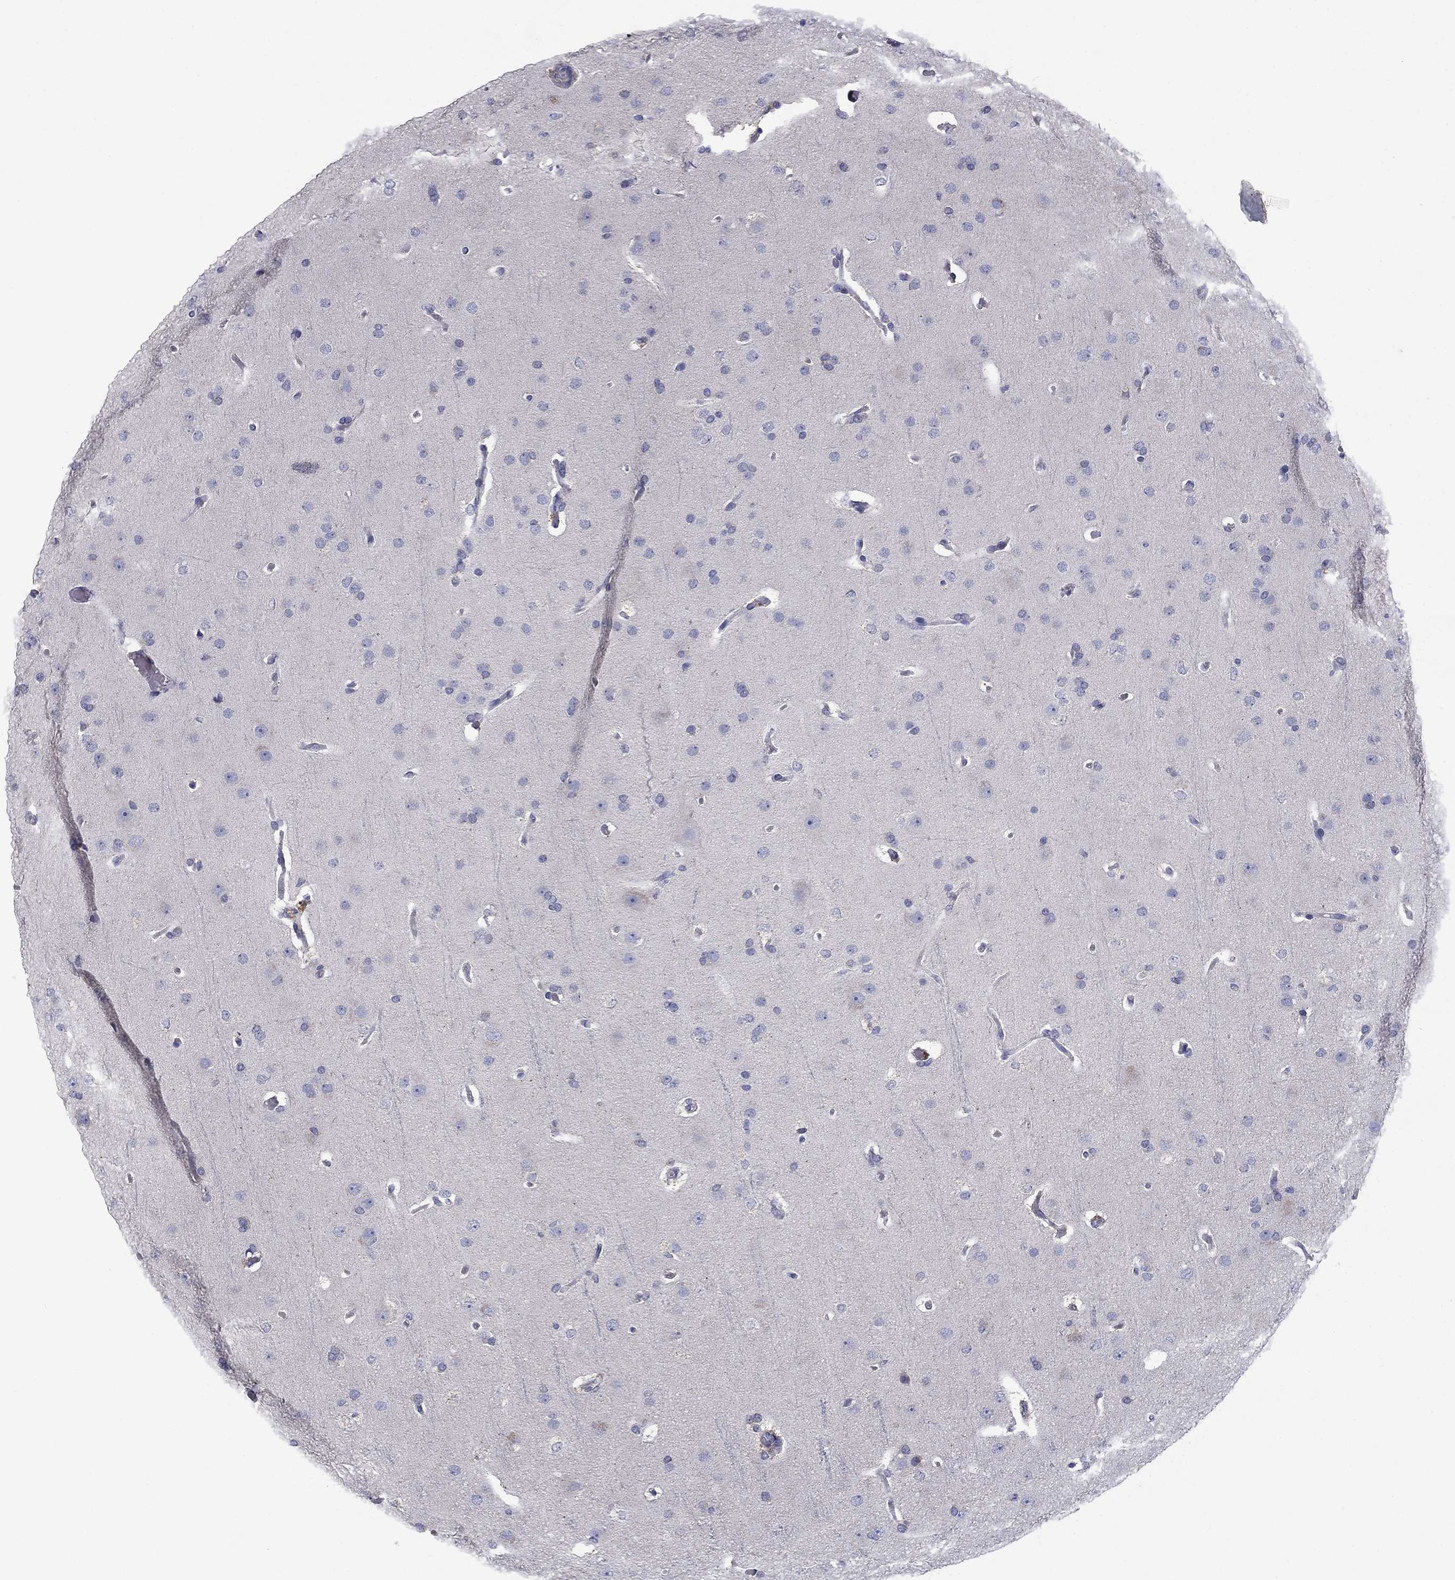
{"staining": {"intensity": "negative", "quantity": "none", "location": "none"}, "tissue": "glioma", "cell_type": "Tumor cells", "image_type": "cancer", "snomed": [{"axis": "morphology", "description": "Glioma, malignant, Low grade"}, {"axis": "topography", "description": "Brain"}], "caption": "Histopathology image shows no significant protein expression in tumor cells of glioma.", "gene": "FRK", "patient": {"sex": "male", "age": 41}}